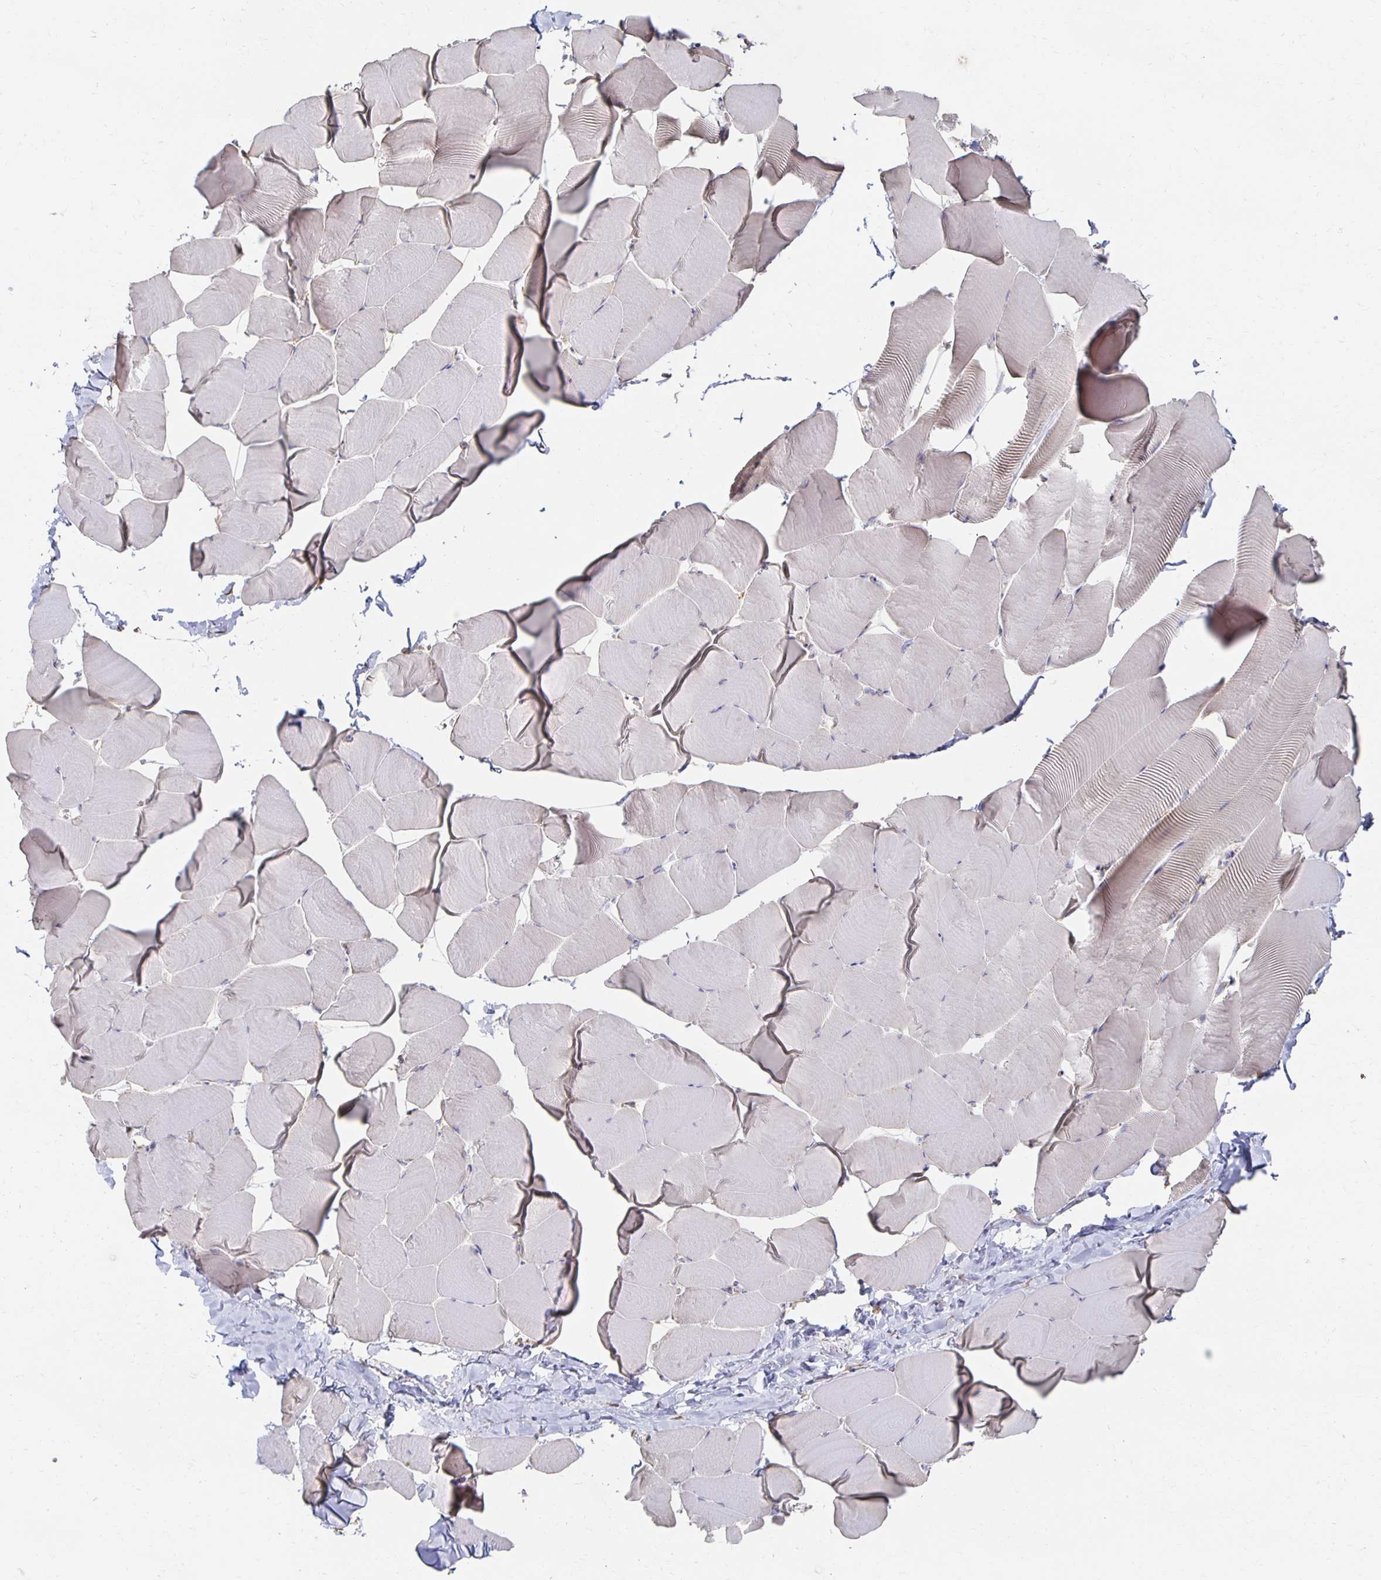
{"staining": {"intensity": "negative", "quantity": "none", "location": "none"}, "tissue": "skeletal muscle", "cell_type": "Myocytes", "image_type": "normal", "snomed": [{"axis": "morphology", "description": "Normal tissue, NOS"}, {"axis": "topography", "description": "Skeletal muscle"}], "caption": "Immunohistochemical staining of unremarkable human skeletal muscle demonstrates no significant expression in myocytes. (Immunohistochemistry, brightfield microscopy, high magnification).", "gene": "NKX2", "patient": {"sex": "male", "age": 25}}